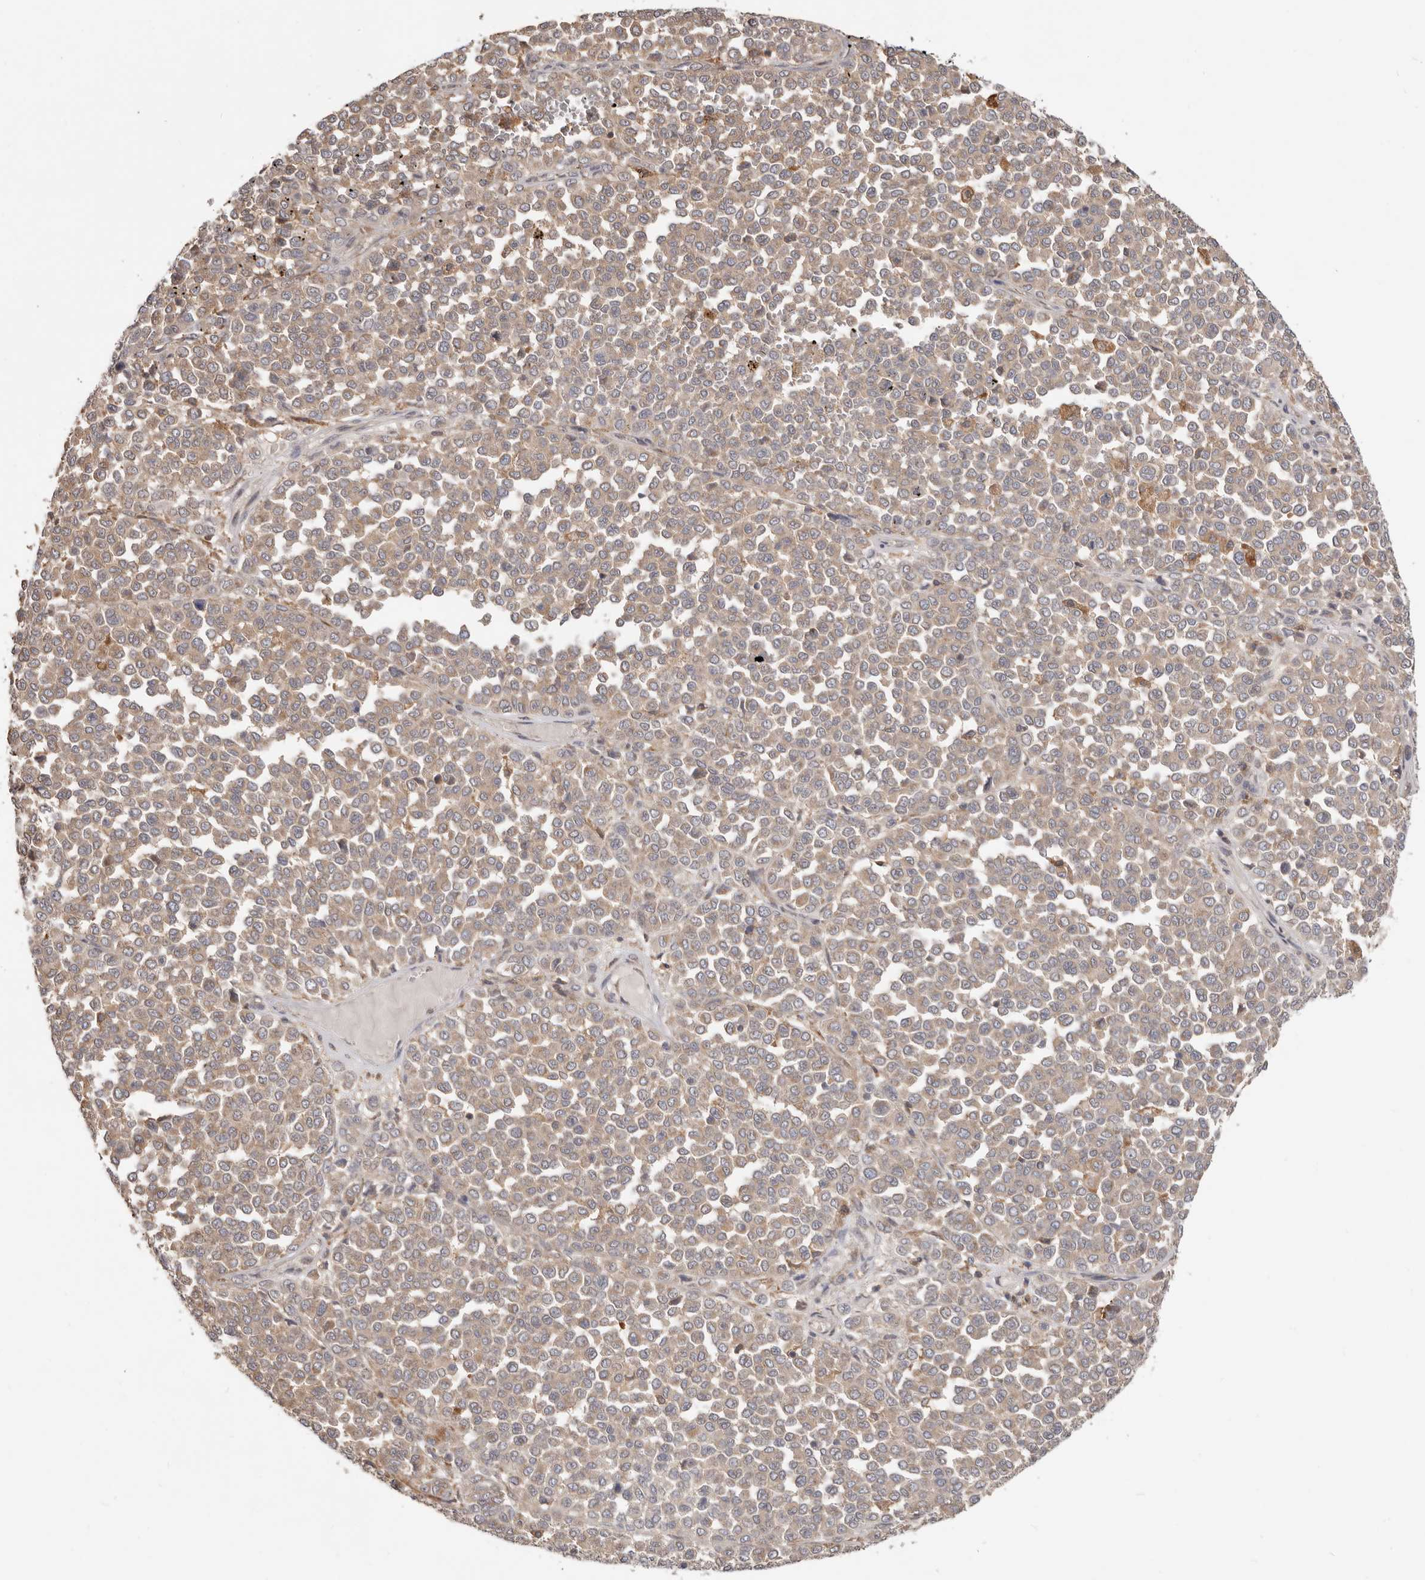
{"staining": {"intensity": "weak", "quantity": ">75%", "location": "cytoplasmic/membranous"}, "tissue": "melanoma", "cell_type": "Tumor cells", "image_type": "cancer", "snomed": [{"axis": "morphology", "description": "Malignant melanoma, Metastatic site"}, {"axis": "topography", "description": "Pancreas"}], "caption": "Immunohistochemistry photomicrograph of melanoma stained for a protein (brown), which demonstrates low levels of weak cytoplasmic/membranous staining in approximately >75% of tumor cells.", "gene": "LRP6", "patient": {"sex": "female", "age": 30}}